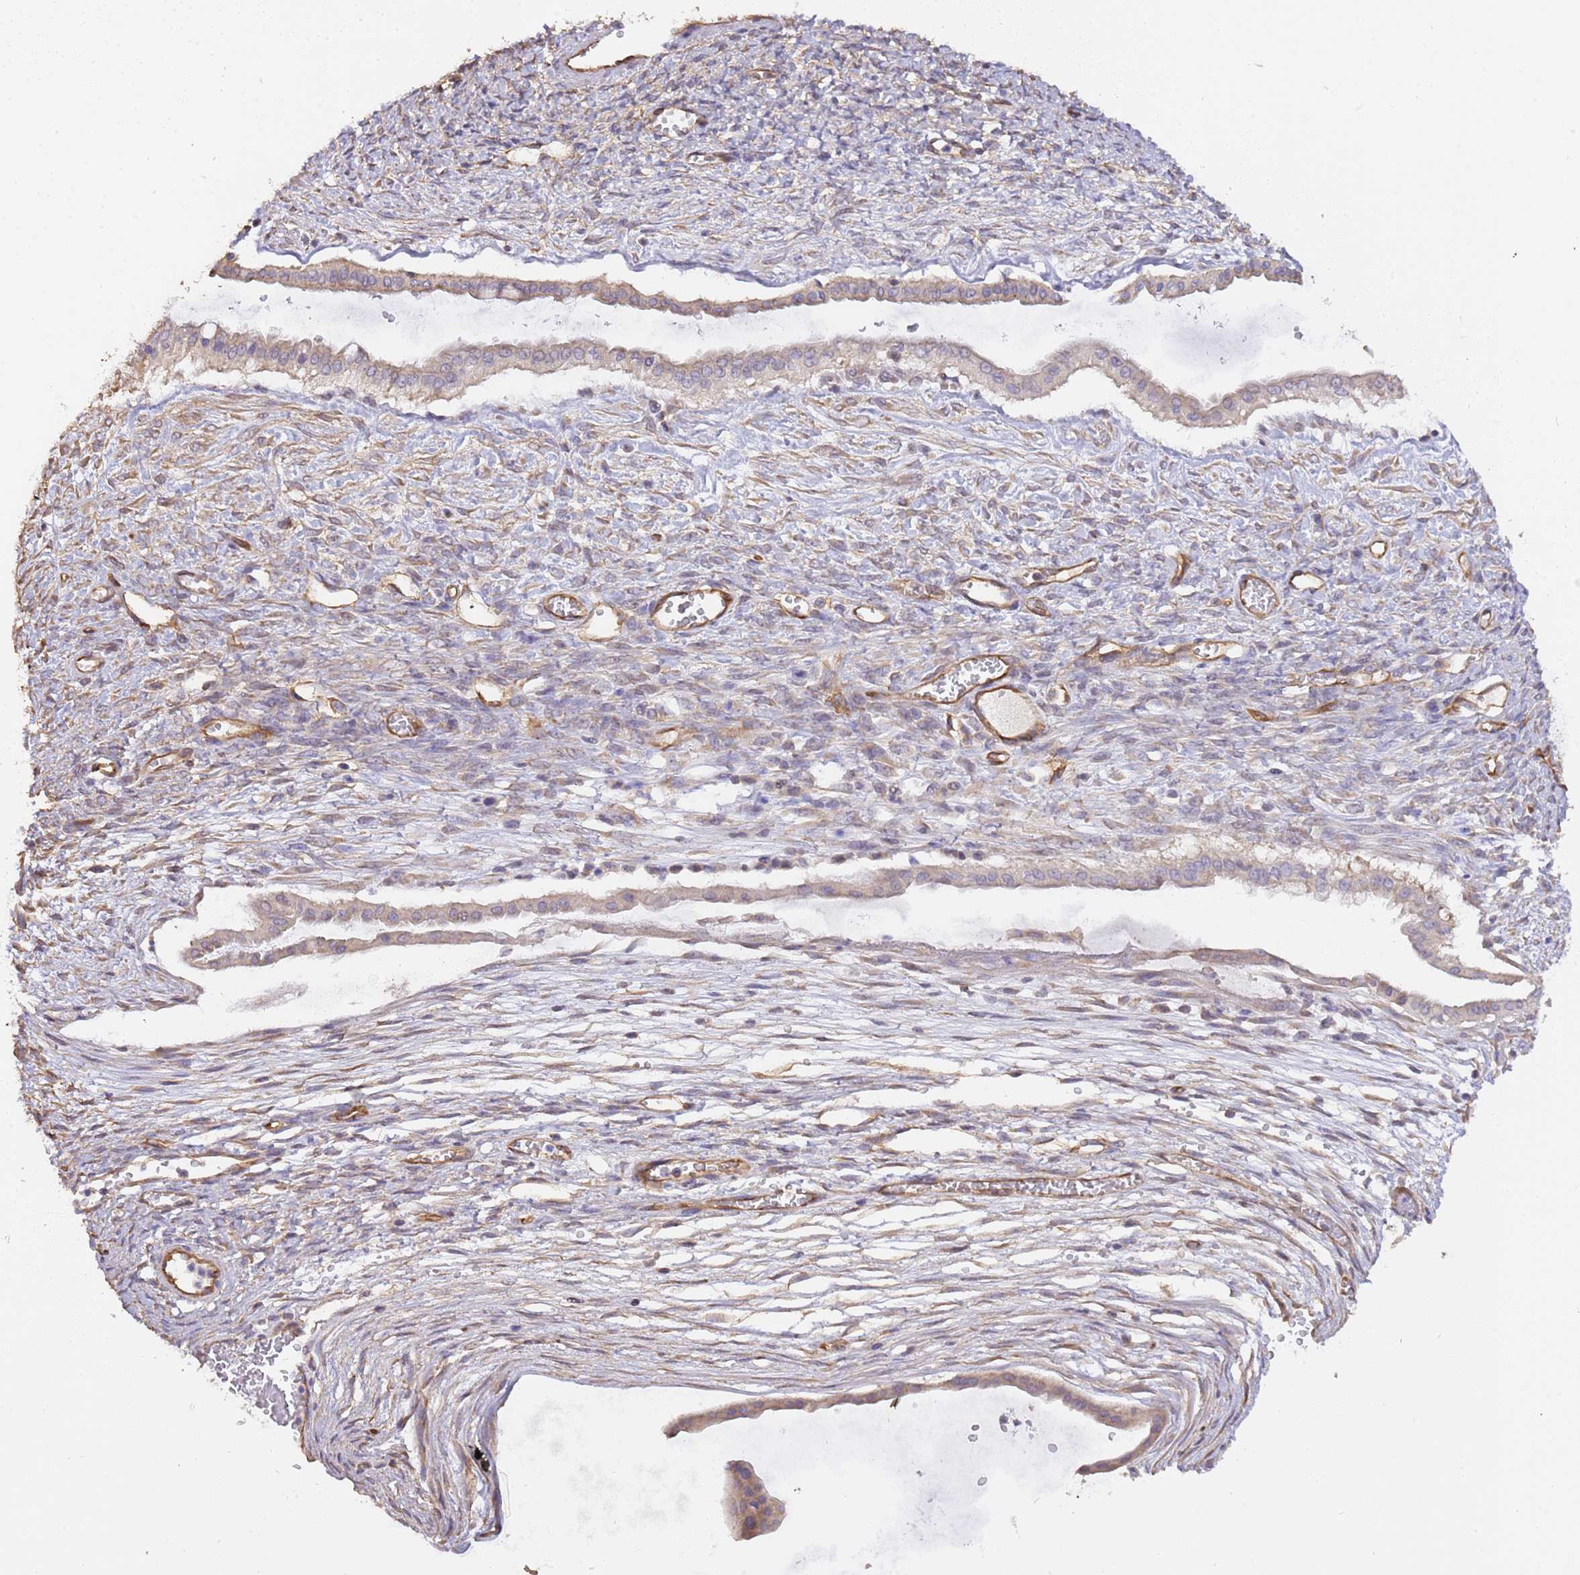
{"staining": {"intensity": "weak", "quantity": "25%-75%", "location": "cytoplasmic/membranous"}, "tissue": "ovarian cancer", "cell_type": "Tumor cells", "image_type": "cancer", "snomed": [{"axis": "morphology", "description": "Cystadenocarcinoma, mucinous, NOS"}, {"axis": "topography", "description": "Ovary"}], "caption": "Tumor cells demonstrate low levels of weak cytoplasmic/membranous staining in about 25%-75% of cells in human ovarian cancer. The staining is performed using DAB brown chromogen to label protein expression. The nuclei are counter-stained blue using hematoxylin.", "gene": "DOCK9", "patient": {"sex": "female", "age": 73}}